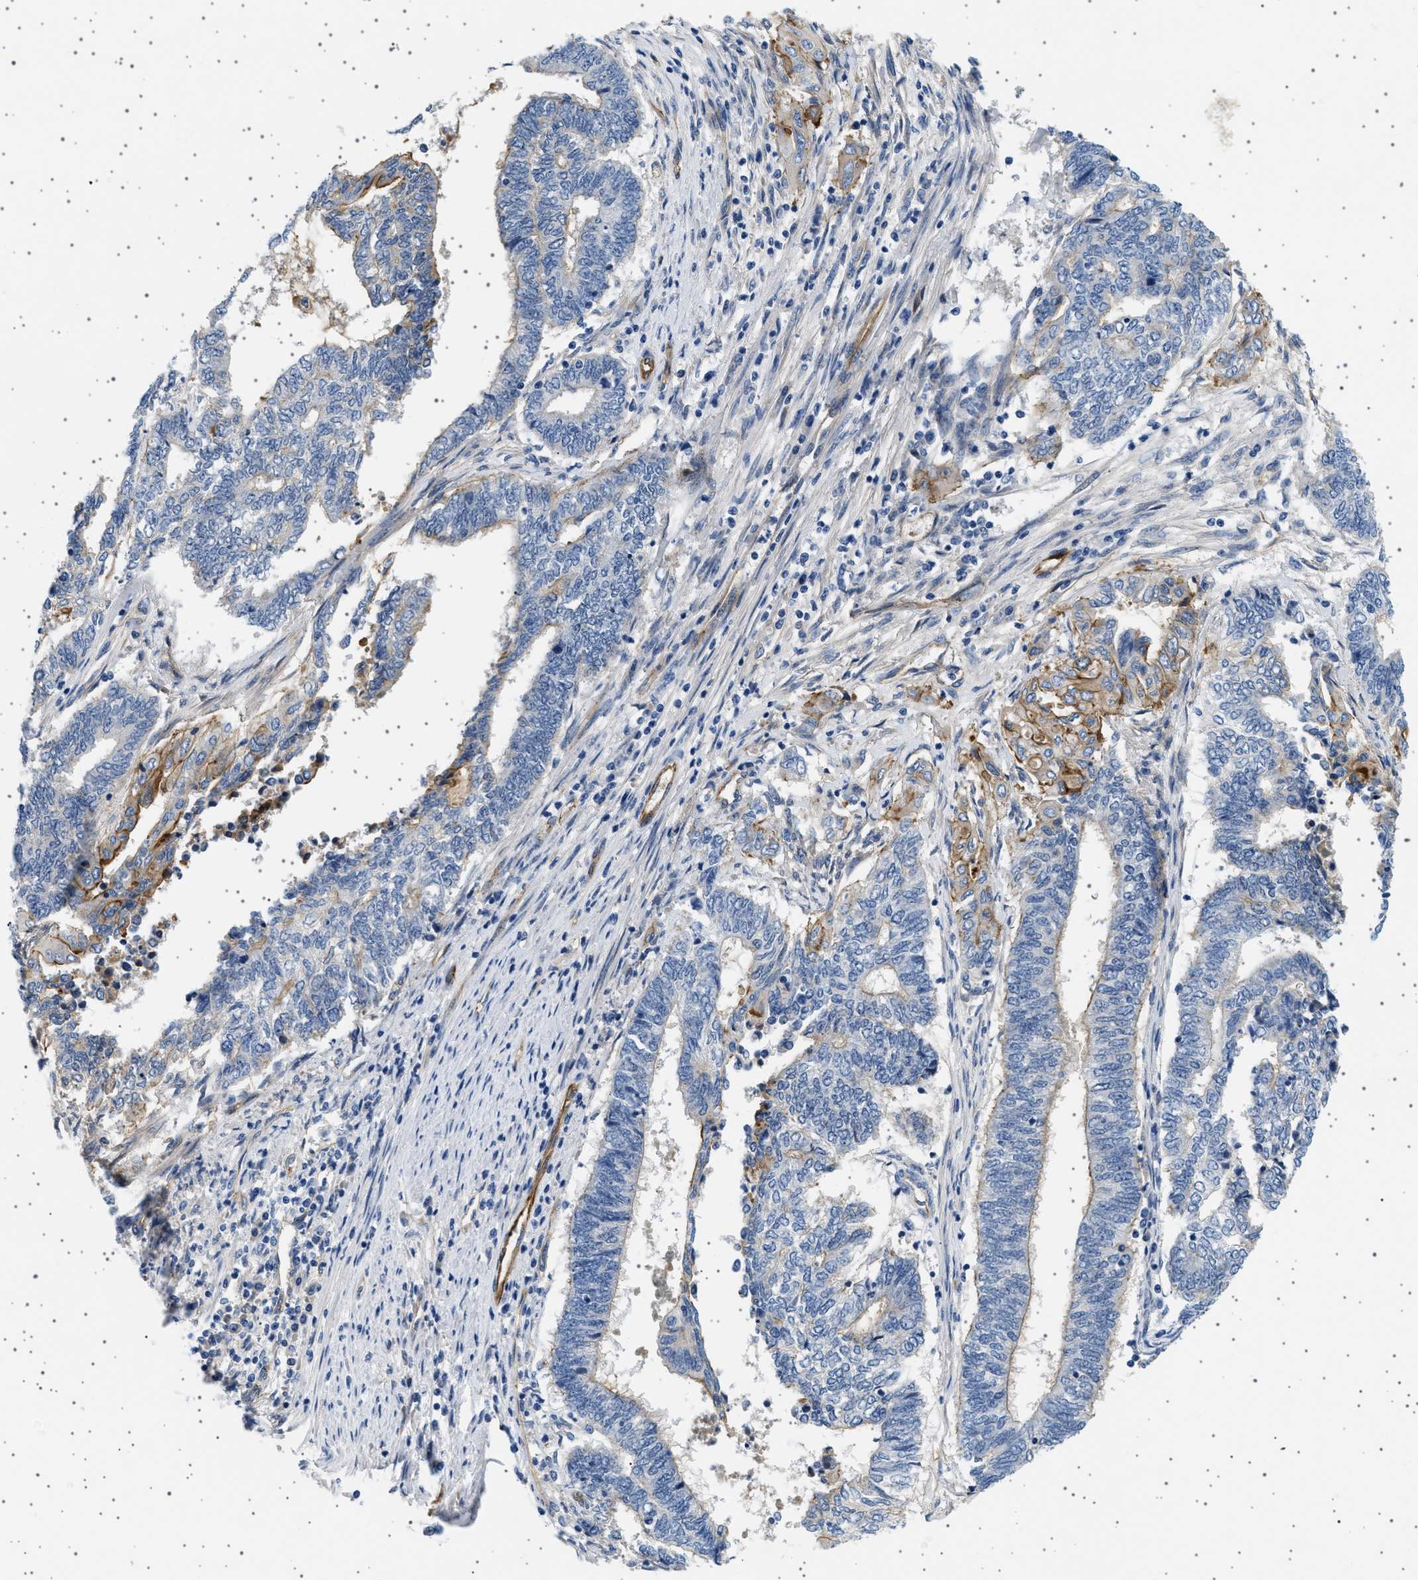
{"staining": {"intensity": "moderate", "quantity": "<25%", "location": "cytoplasmic/membranous"}, "tissue": "endometrial cancer", "cell_type": "Tumor cells", "image_type": "cancer", "snomed": [{"axis": "morphology", "description": "Adenocarcinoma, NOS"}, {"axis": "topography", "description": "Uterus"}, {"axis": "topography", "description": "Endometrium"}], "caption": "IHC histopathology image of neoplastic tissue: endometrial adenocarcinoma stained using immunohistochemistry (IHC) shows low levels of moderate protein expression localized specifically in the cytoplasmic/membranous of tumor cells, appearing as a cytoplasmic/membranous brown color.", "gene": "PLPP6", "patient": {"sex": "female", "age": 70}}